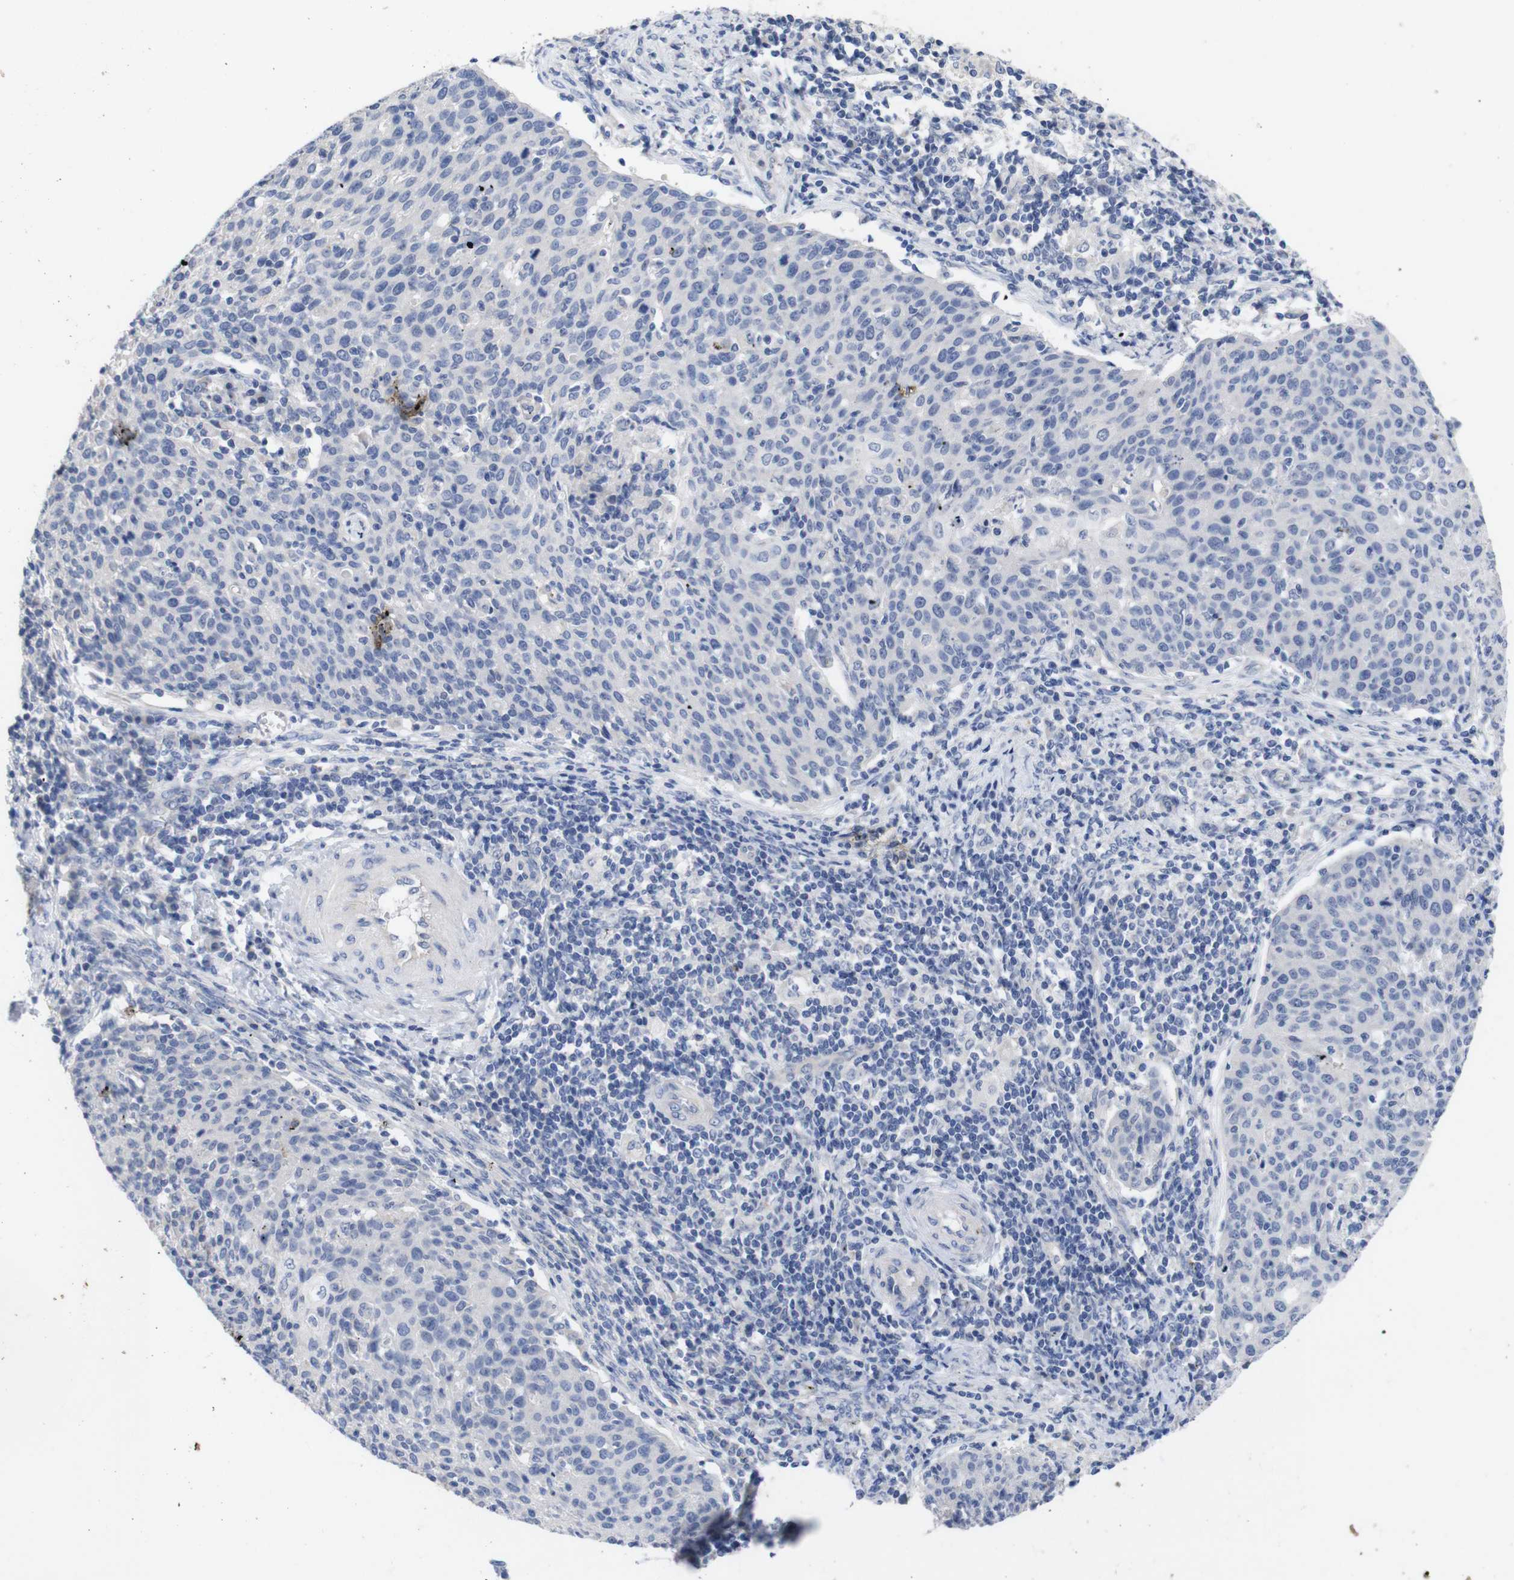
{"staining": {"intensity": "negative", "quantity": "none", "location": "none"}, "tissue": "cervical cancer", "cell_type": "Tumor cells", "image_type": "cancer", "snomed": [{"axis": "morphology", "description": "Squamous cell carcinoma, NOS"}, {"axis": "topography", "description": "Cervix"}], "caption": "There is no significant staining in tumor cells of cervical cancer.", "gene": "TNNI3", "patient": {"sex": "female", "age": 38}}